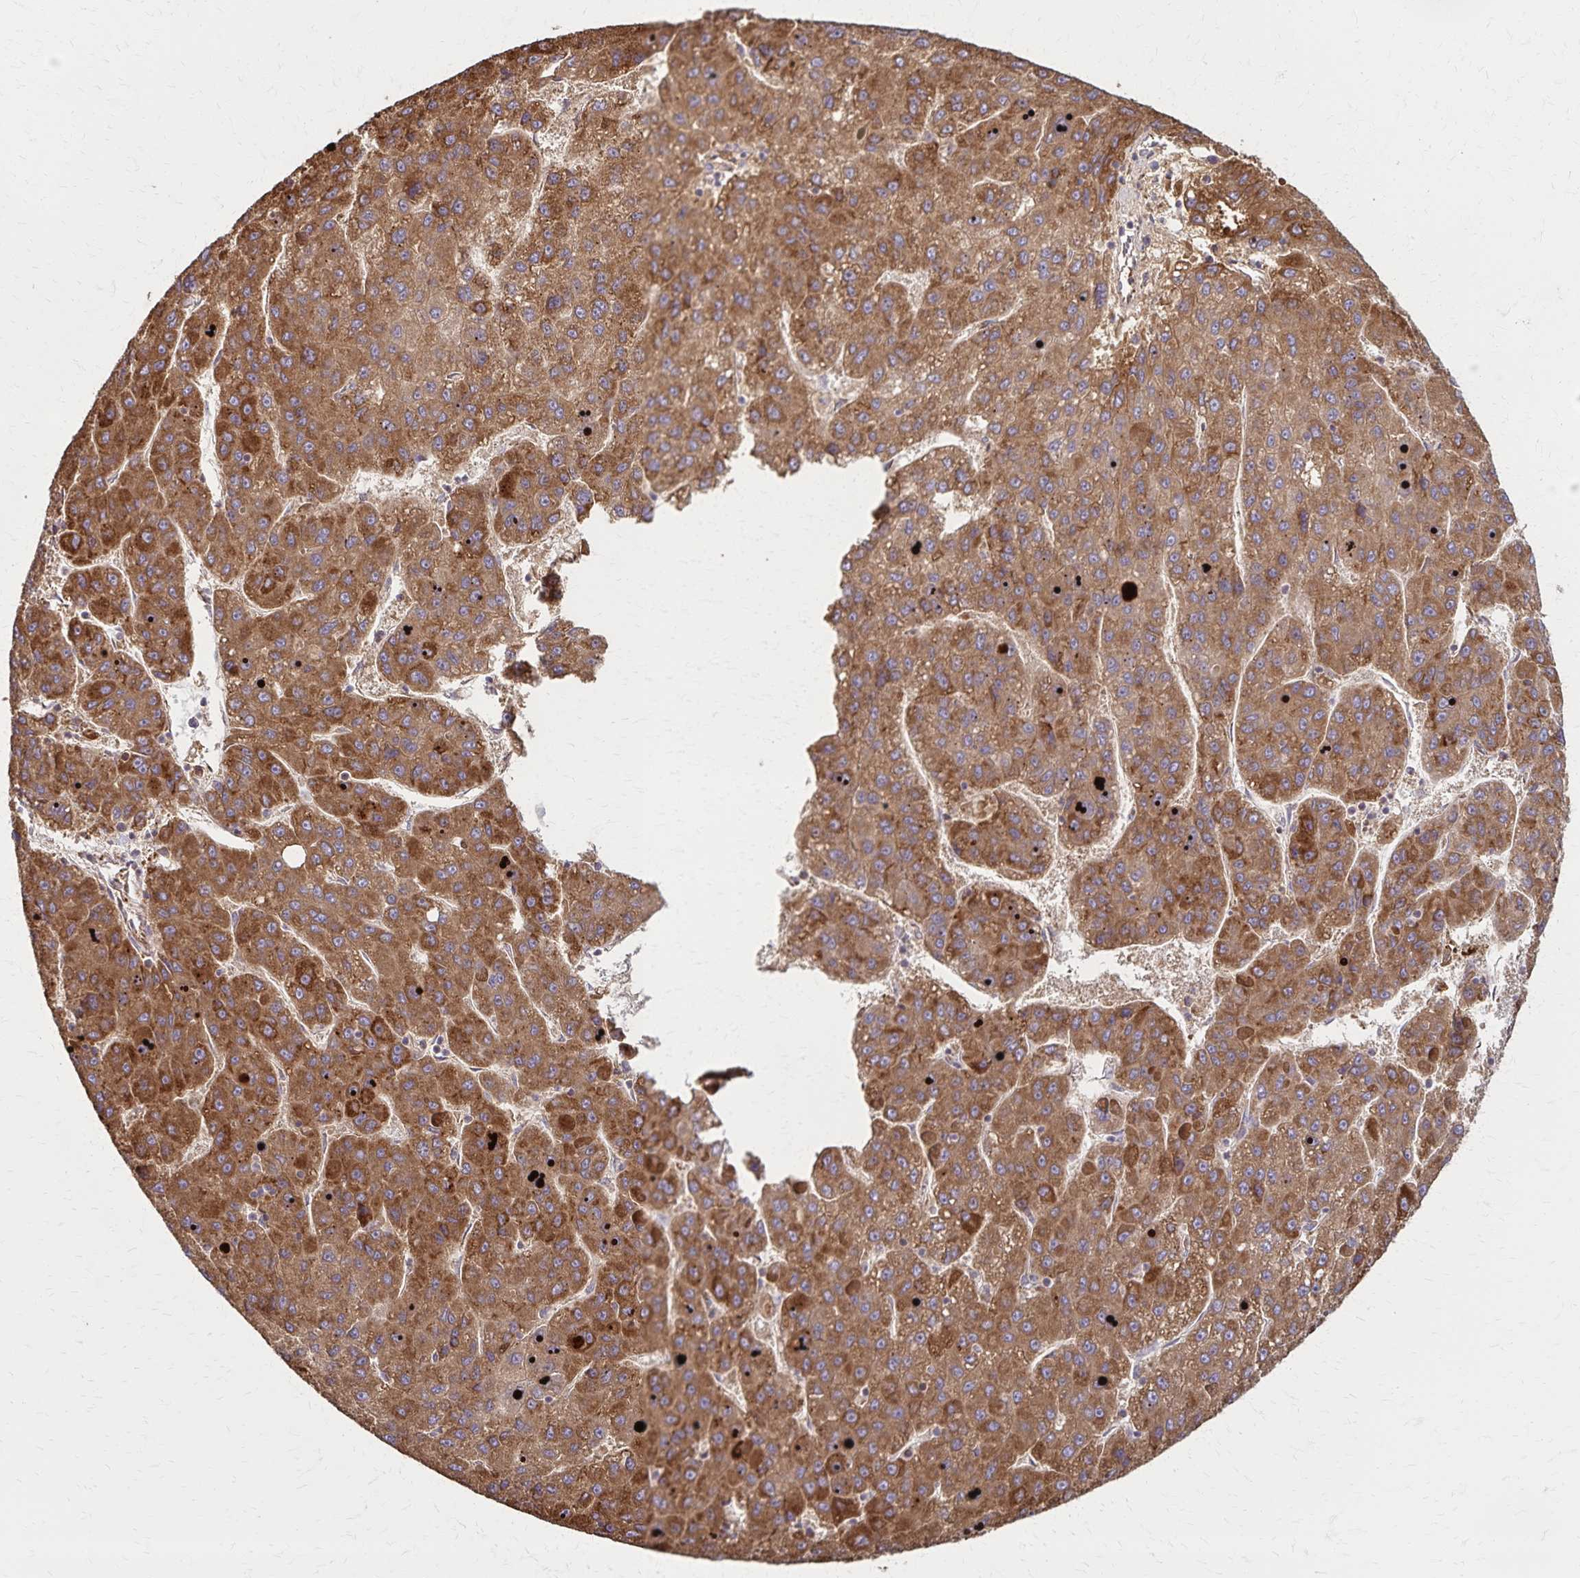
{"staining": {"intensity": "strong", "quantity": ">75%", "location": "cytoplasmic/membranous"}, "tissue": "liver cancer", "cell_type": "Tumor cells", "image_type": "cancer", "snomed": [{"axis": "morphology", "description": "Carcinoma, Hepatocellular, NOS"}, {"axis": "topography", "description": "Liver"}], "caption": "Protein staining displays strong cytoplasmic/membranous expression in about >75% of tumor cells in liver cancer. Immunohistochemistry stains the protein of interest in brown and the nuclei are stained blue.", "gene": "RNF10", "patient": {"sex": "female", "age": 82}}